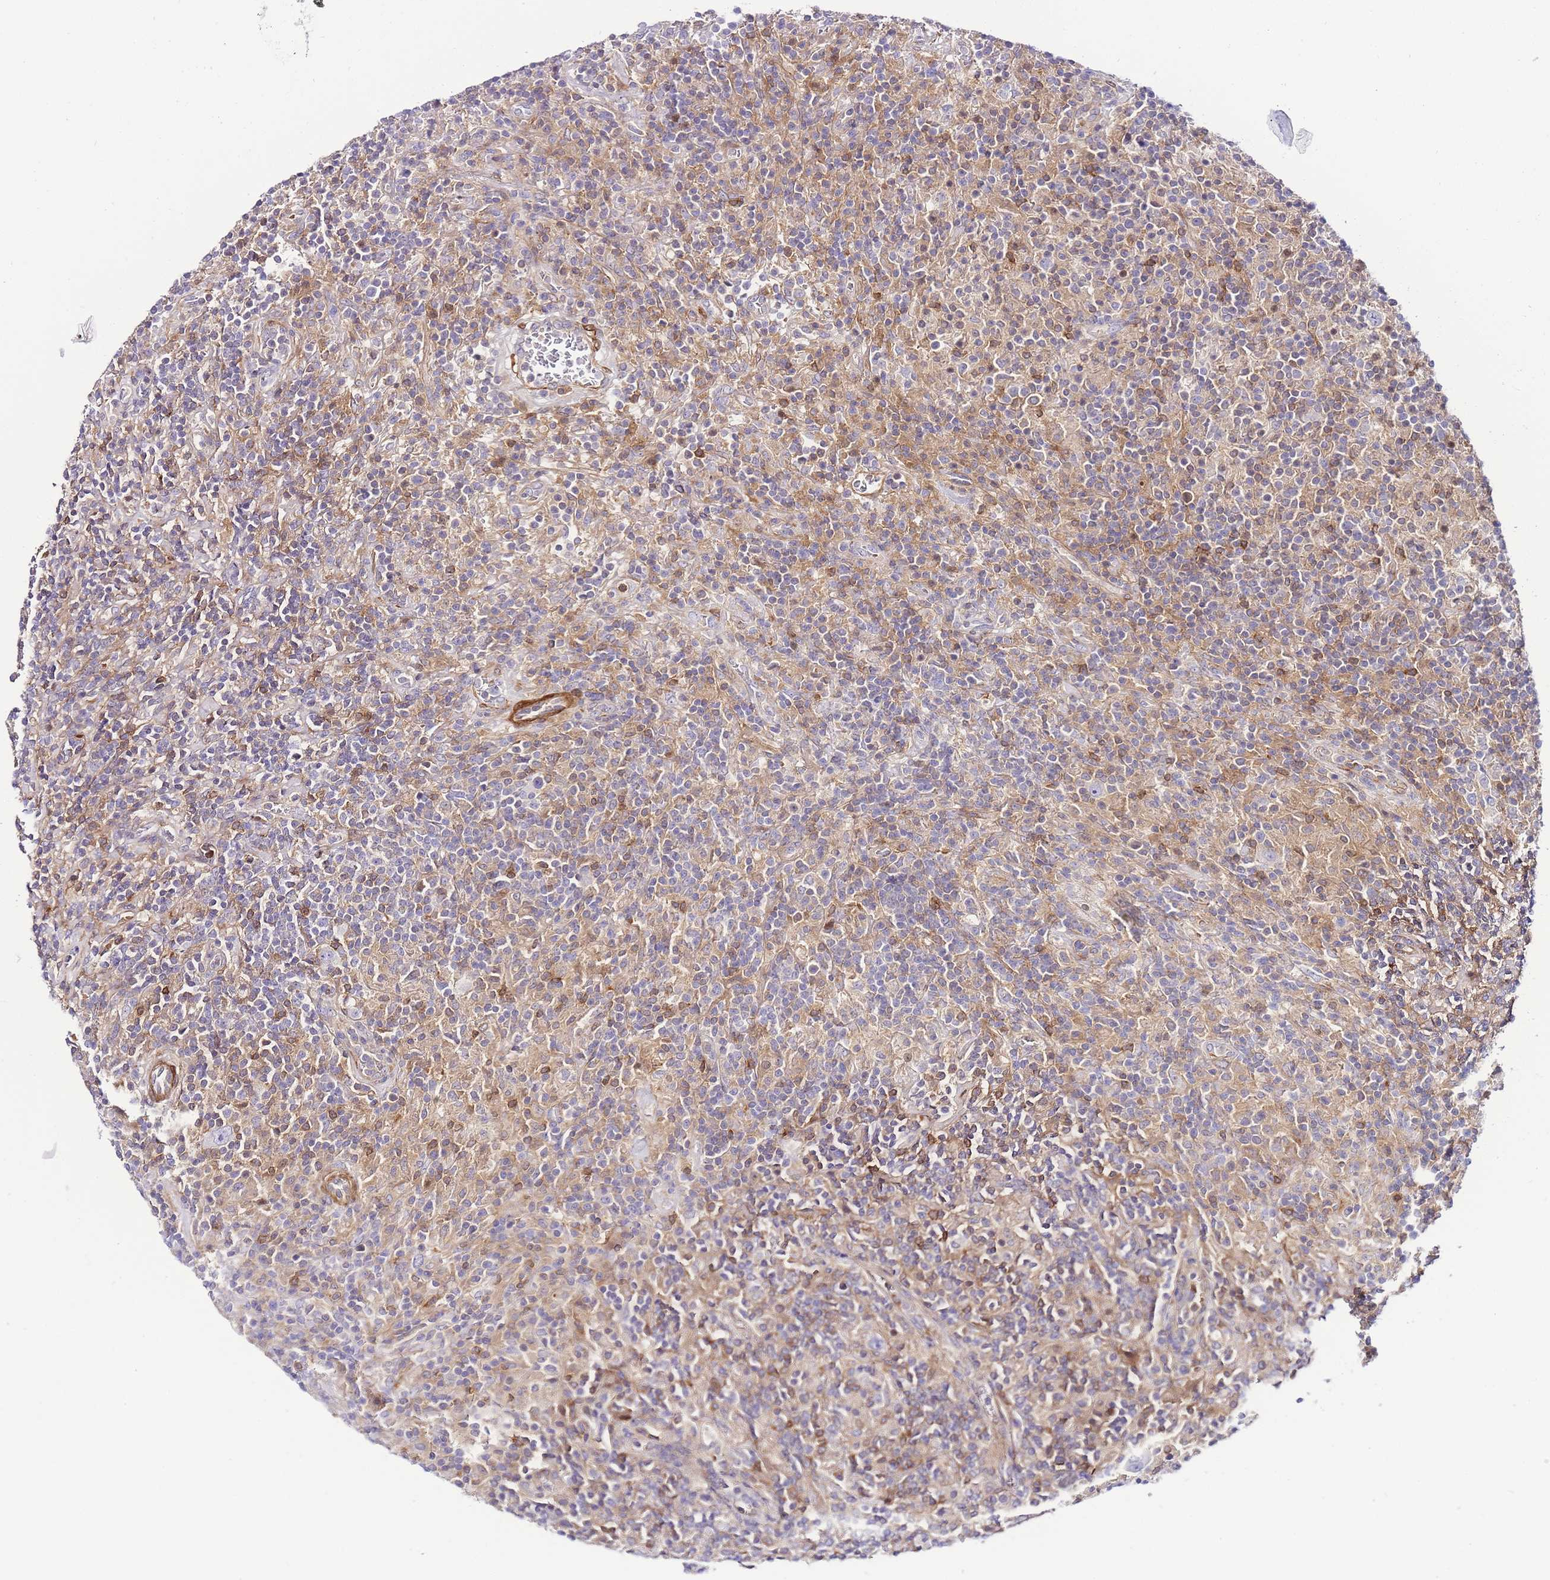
{"staining": {"intensity": "negative", "quantity": "none", "location": "none"}, "tissue": "lymphoma", "cell_type": "Tumor cells", "image_type": "cancer", "snomed": [{"axis": "morphology", "description": "Hodgkin's disease, NOS"}, {"axis": "topography", "description": "Lymph node"}], "caption": "High power microscopy photomicrograph of an IHC image of Hodgkin's disease, revealing no significant expression in tumor cells.", "gene": "FBN3", "patient": {"sex": "male", "age": 70}}